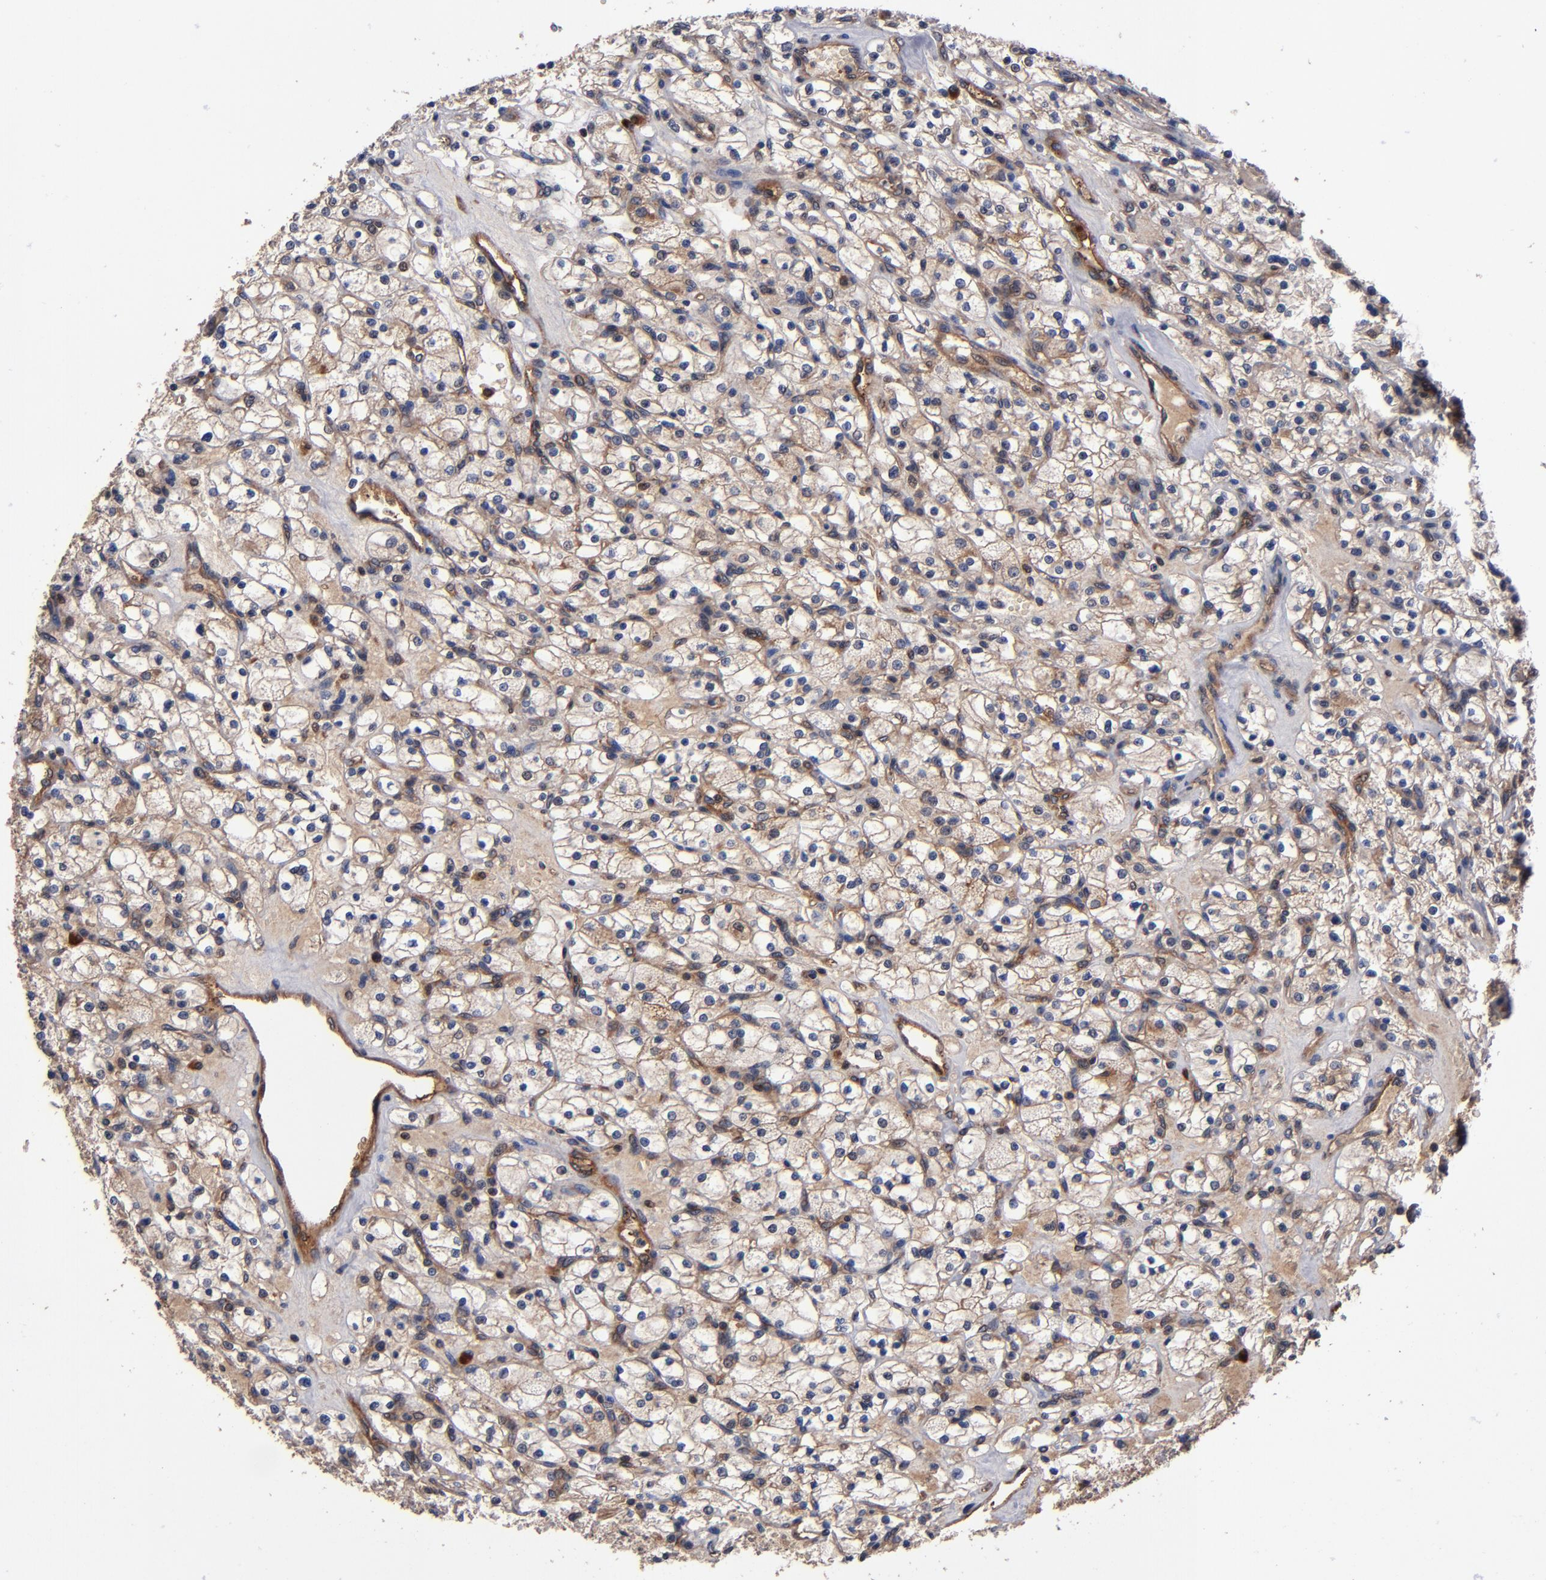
{"staining": {"intensity": "moderate", "quantity": "25%-75%", "location": "cytoplasmic/membranous"}, "tissue": "renal cancer", "cell_type": "Tumor cells", "image_type": "cancer", "snomed": [{"axis": "morphology", "description": "Adenocarcinoma, NOS"}, {"axis": "topography", "description": "Kidney"}], "caption": "Immunohistochemistry (IHC) (DAB) staining of human renal cancer (adenocarcinoma) exhibits moderate cytoplasmic/membranous protein expression in approximately 25%-75% of tumor cells. (IHC, brightfield microscopy, high magnification).", "gene": "BDKRB1", "patient": {"sex": "female", "age": 83}}